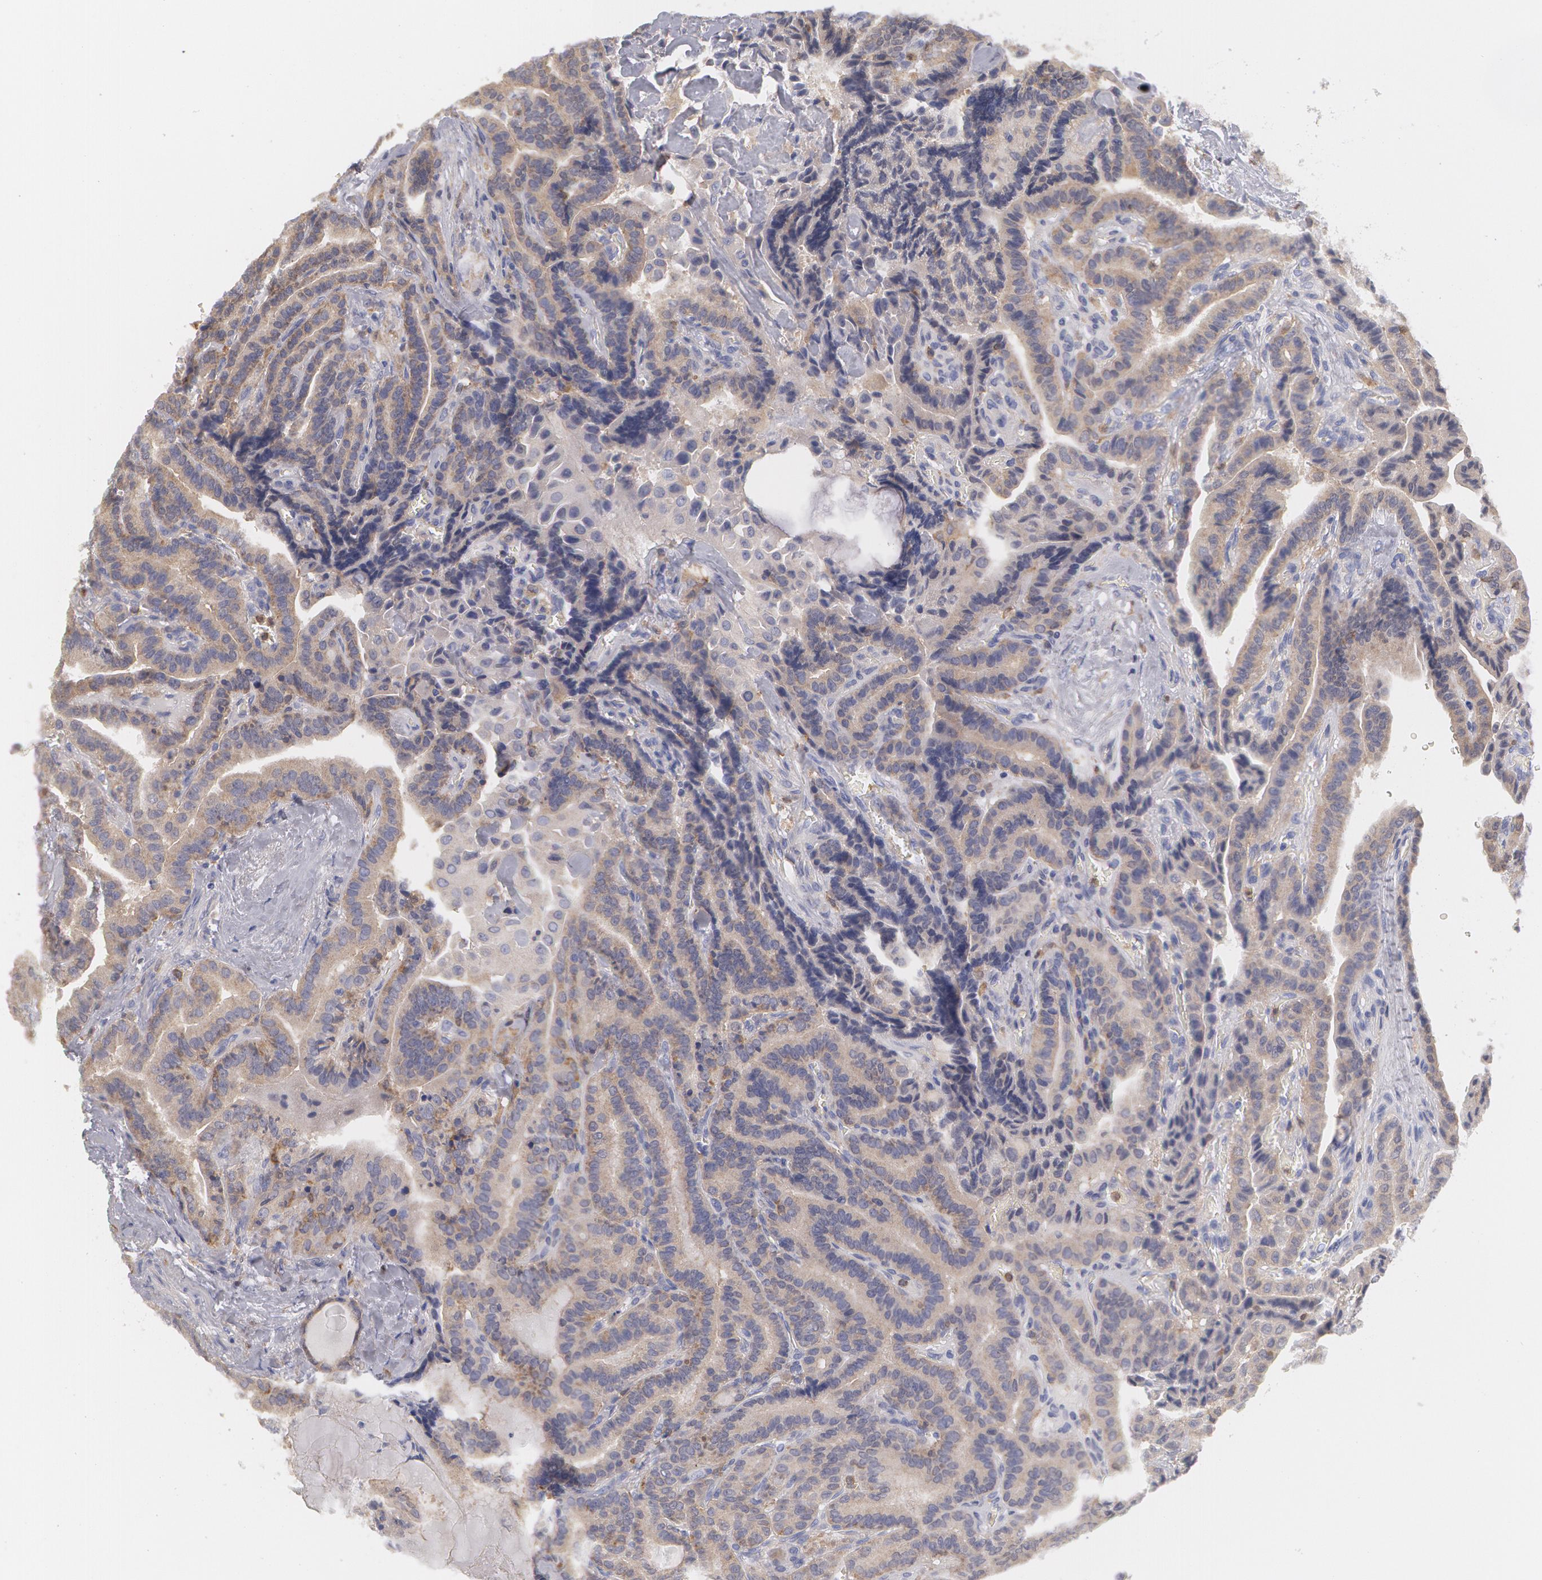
{"staining": {"intensity": "weak", "quantity": ">75%", "location": "cytoplasmic/membranous"}, "tissue": "thyroid cancer", "cell_type": "Tumor cells", "image_type": "cancer", "snomed": [{"axis": "morphology", "description": "Papillary adenocarcinoma, NOS"}, {"axis": "topography", "description": "Thyroid gland"}], "caption": "Protein staining by immunohistochemistry (IHC) shows weak cytoplasmic/membranous staining in about >75% of tumor cells in thyroid cancer (papillary adenocarcinoma).", "gene": "SYK", "patient": {"sex": "male", "age": 87}}